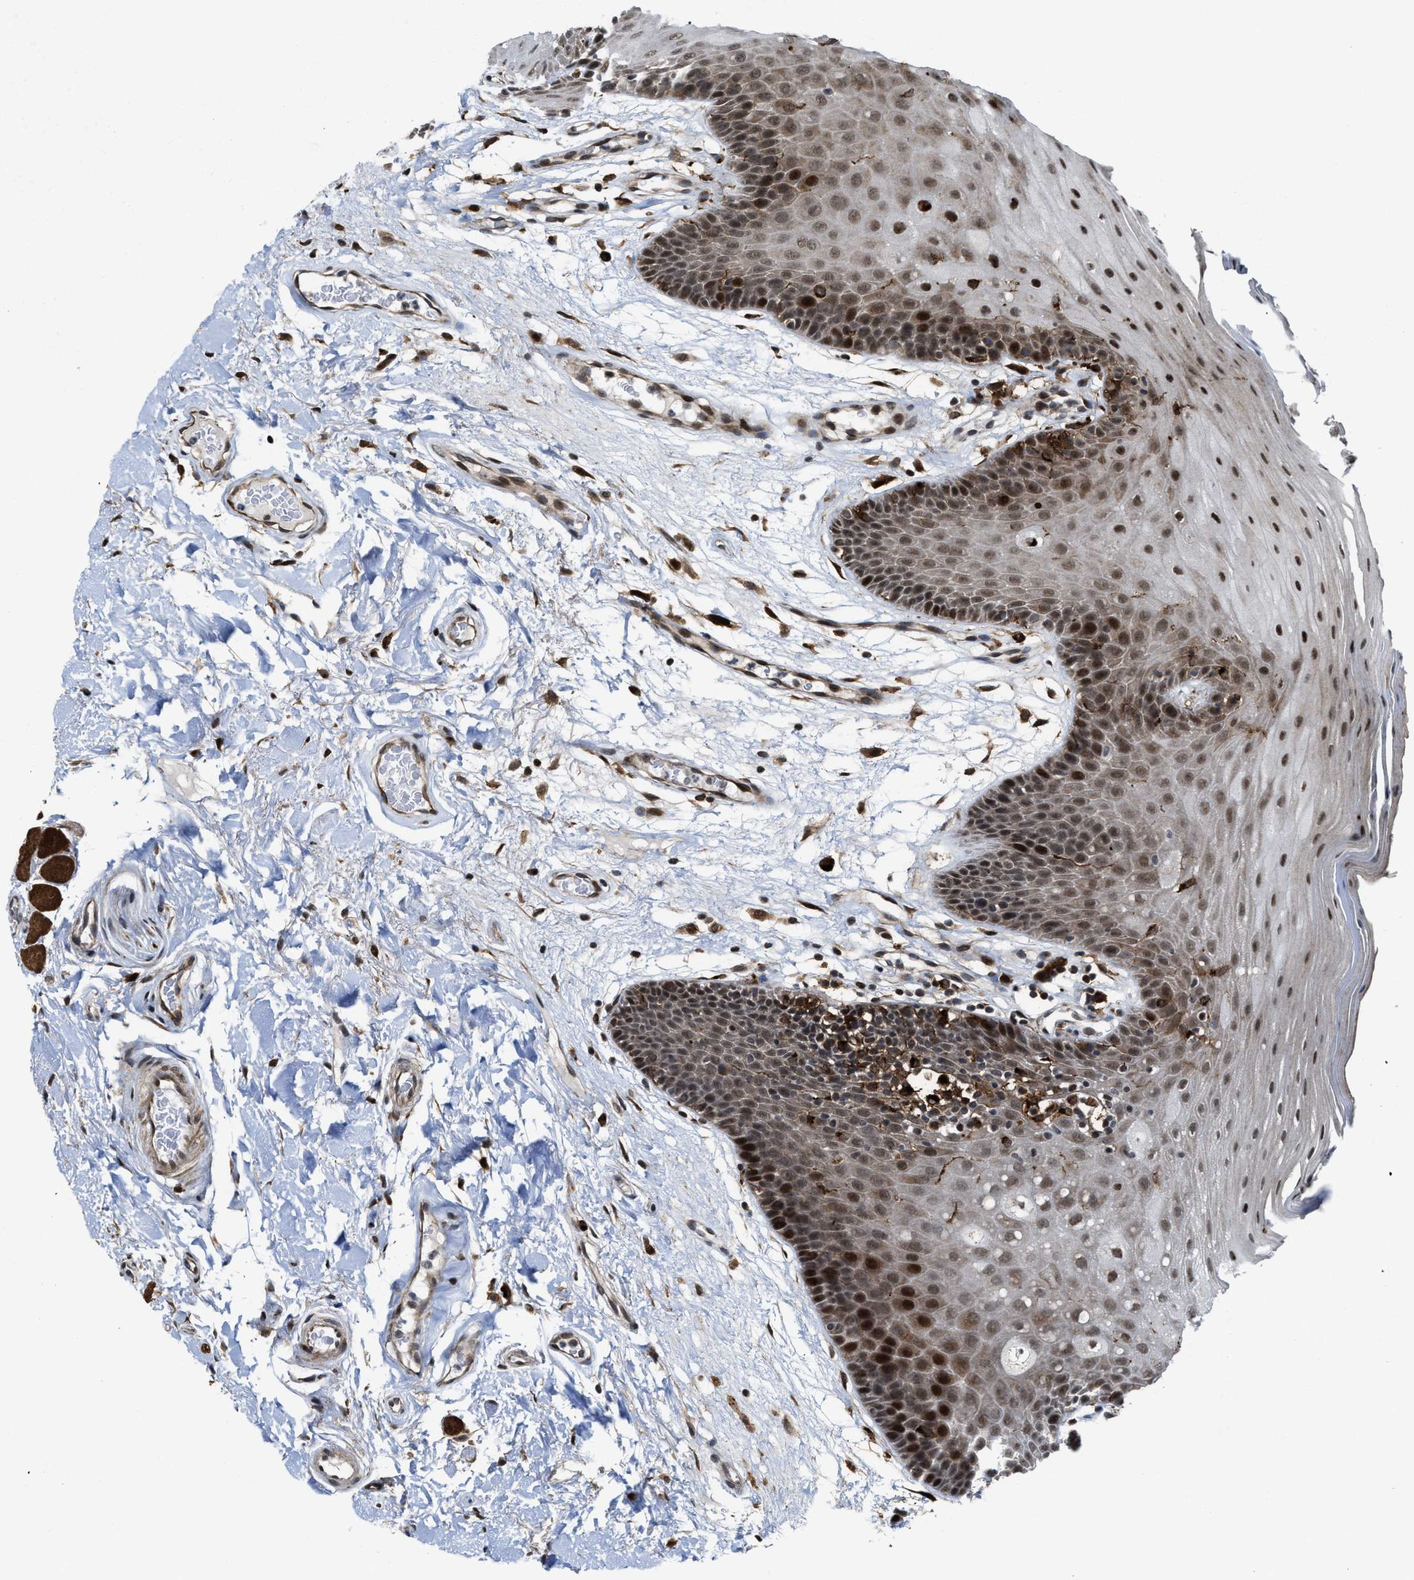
{"staining": {"intensity": "strong", "quantity": ">75%", "location": "nuclear"}, "tissue": "oral mucosa", "cell_type": "Squamous epithelial cells", "image_type": "normal", "snomed": [{"axis": "morphology", "description": "Normal tissue, NOS"}, {"axis": "morphology", "description": "Squamous cell carcinoma, NOS"}, {"axis": "topography", "description": "Oral tissue"}, {"axis": "topography", "description": "Head-Neck"}], "caption": "A high amount of strong nuclear expression is present in approximately >75% of squamous epithelial cells in normal oral mucosa. (DAB IHC, brown staining for protein, blue staining for nuclei).", "gene": "ZNF250", "patient": {"sex": "male", "age": 71}}